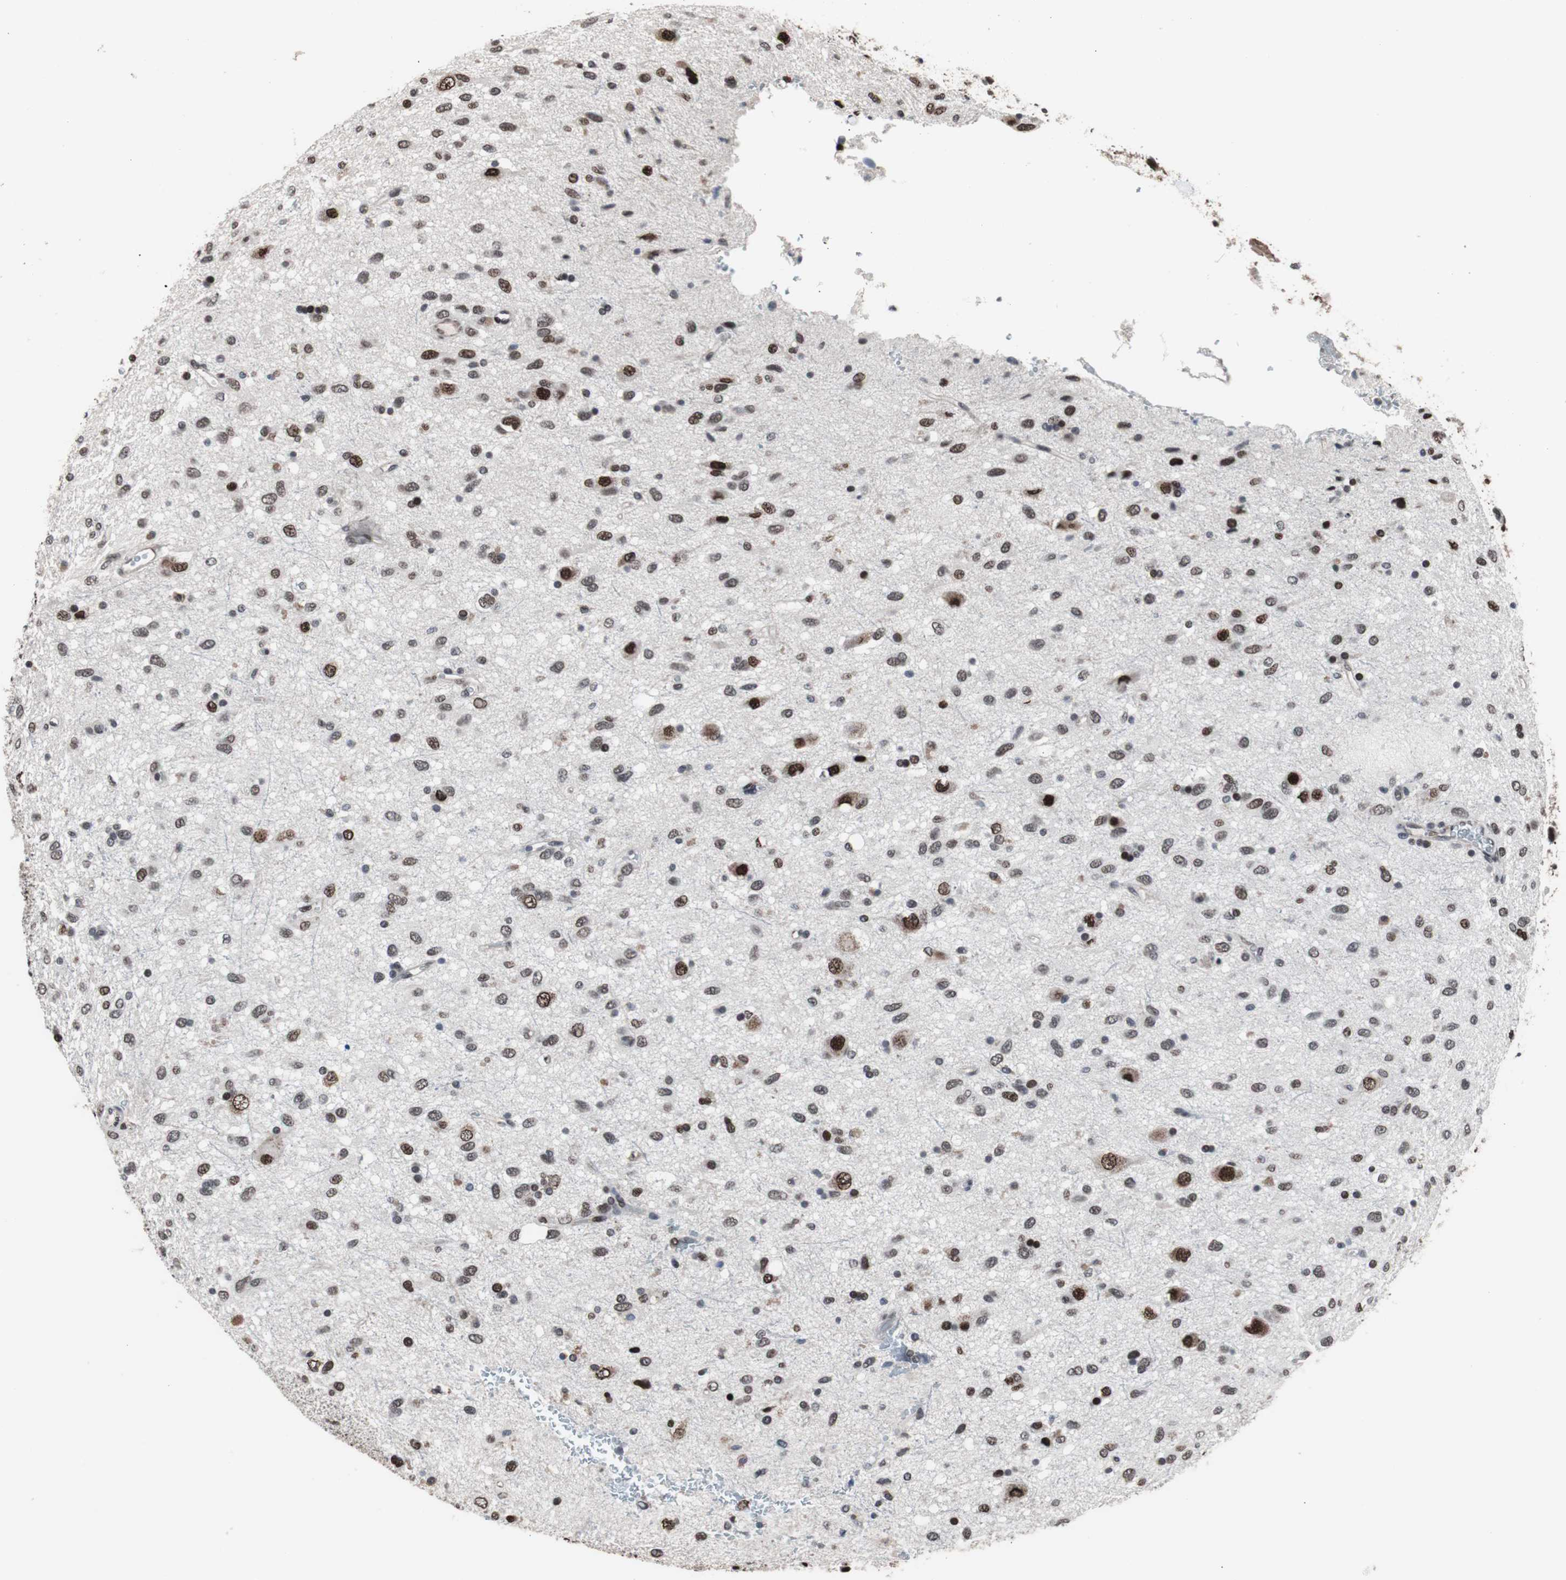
{"staining": {"intensity": "strong", "quantity": "25%-75%", "location": "nuclear"}, "tissue": "glioma", "cell_type": "Tumor cells", "image_type": "cancer", "snomed": [{"axis": "morphology", "description": "Glioma, malignant, Low grade"}, {"axis": "topography", "description": "Brain"}], "caption": "Tumor cells exhibit strong nuclear expression in about 25%-75% of cells in glioma.", "gene": "POGZ", "patient": {"sex": "male", "age": 77}}